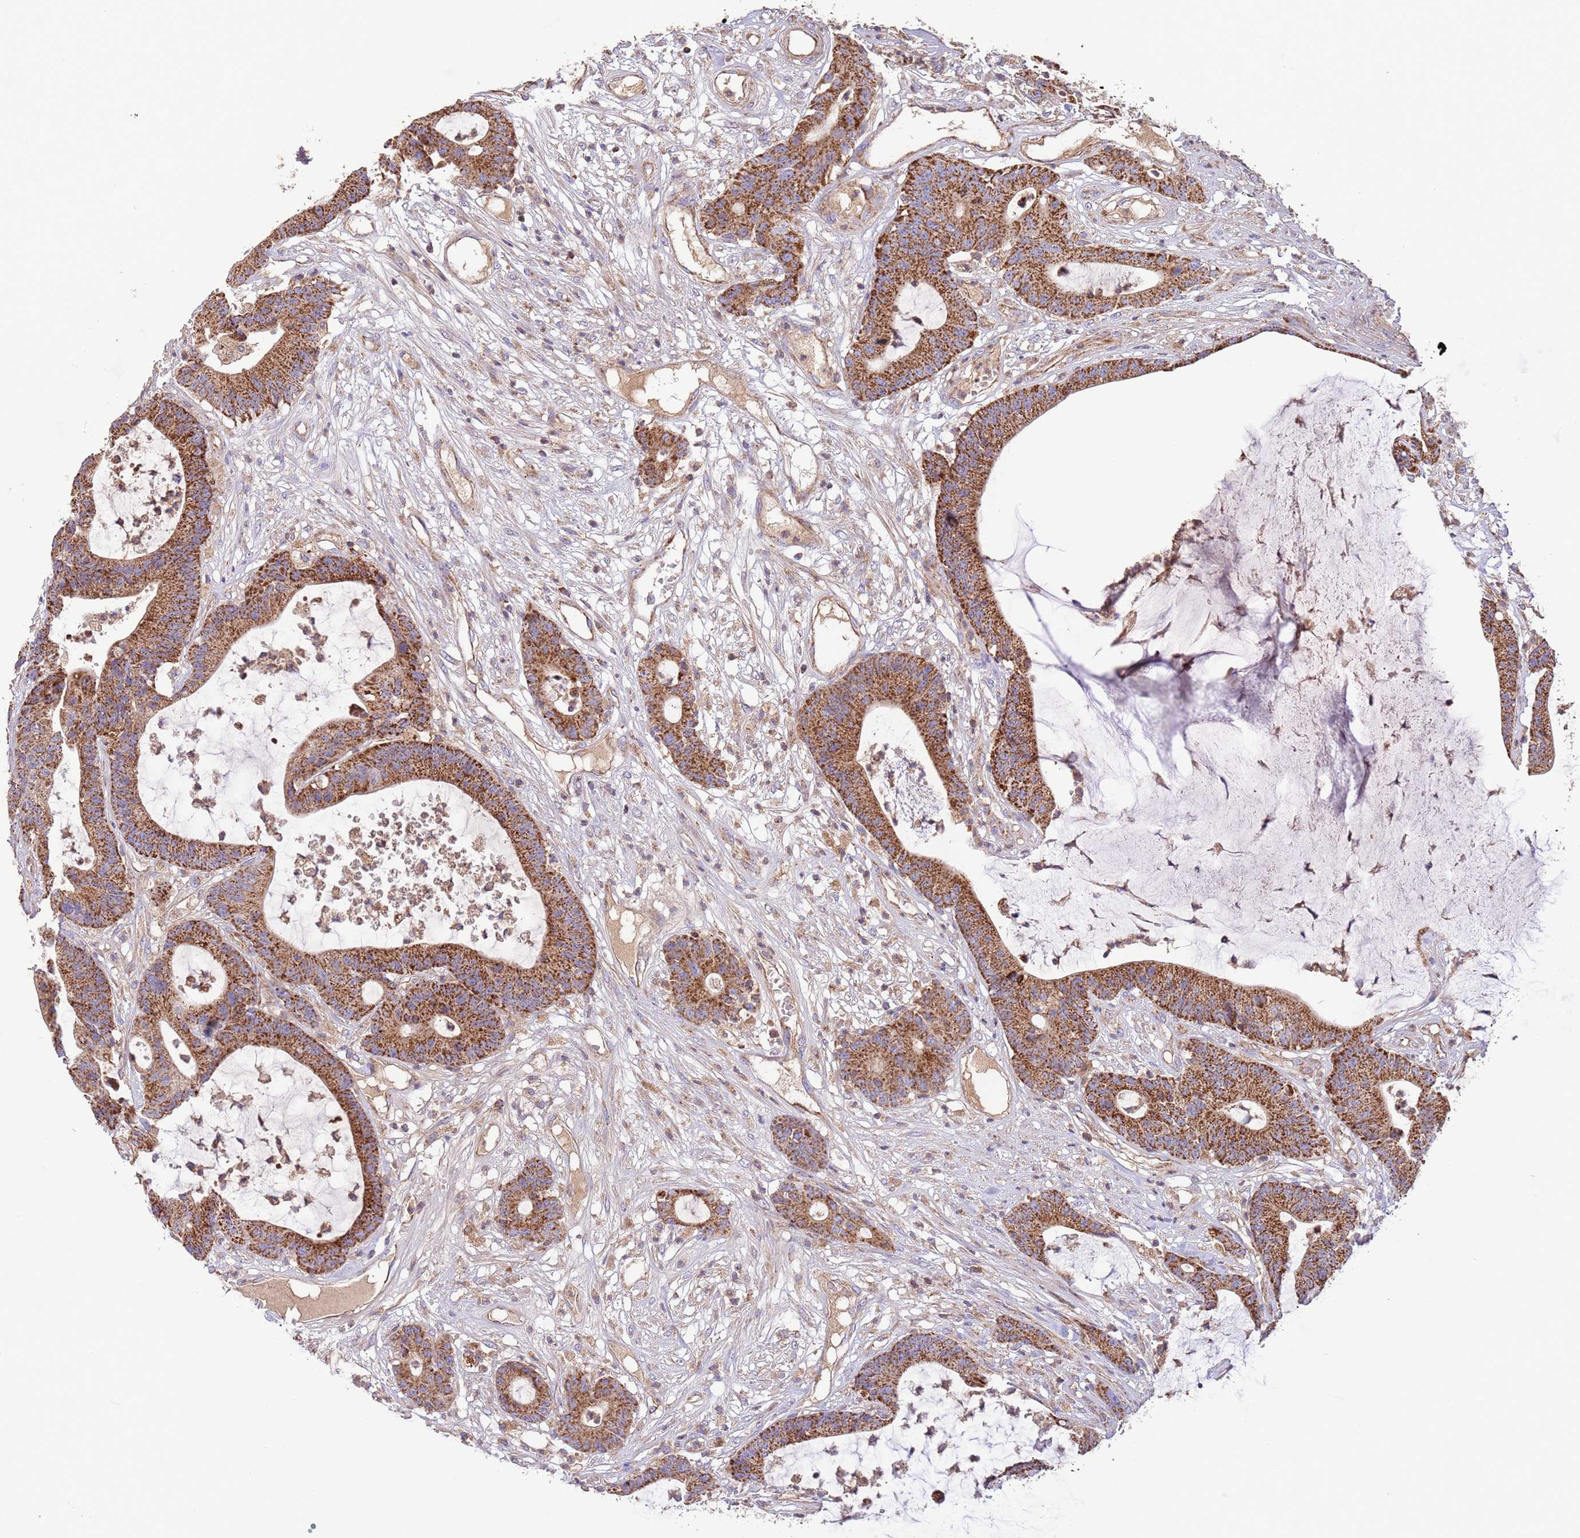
{"staining": {"intensity": "strong", "quantity": ">75%", "location": "cytoplasmic/membranous"}, "tissue": "colorectal cancer", "cell_type": "Tumor cells", "image_type": "cancer", "snomed": [{"axis": "morphology", "description": "Adenocarcinoma, NOS"}, {"axis": "topography", "description": "Colon"}], "caption": "A brown stain shows strong cytoplasmic/membranous staining of a protein in human adenocarcinoma (colorectal) tumor cells.", "gene": "DNAJA3", "patient": {"sex": "female", "age": 84}}